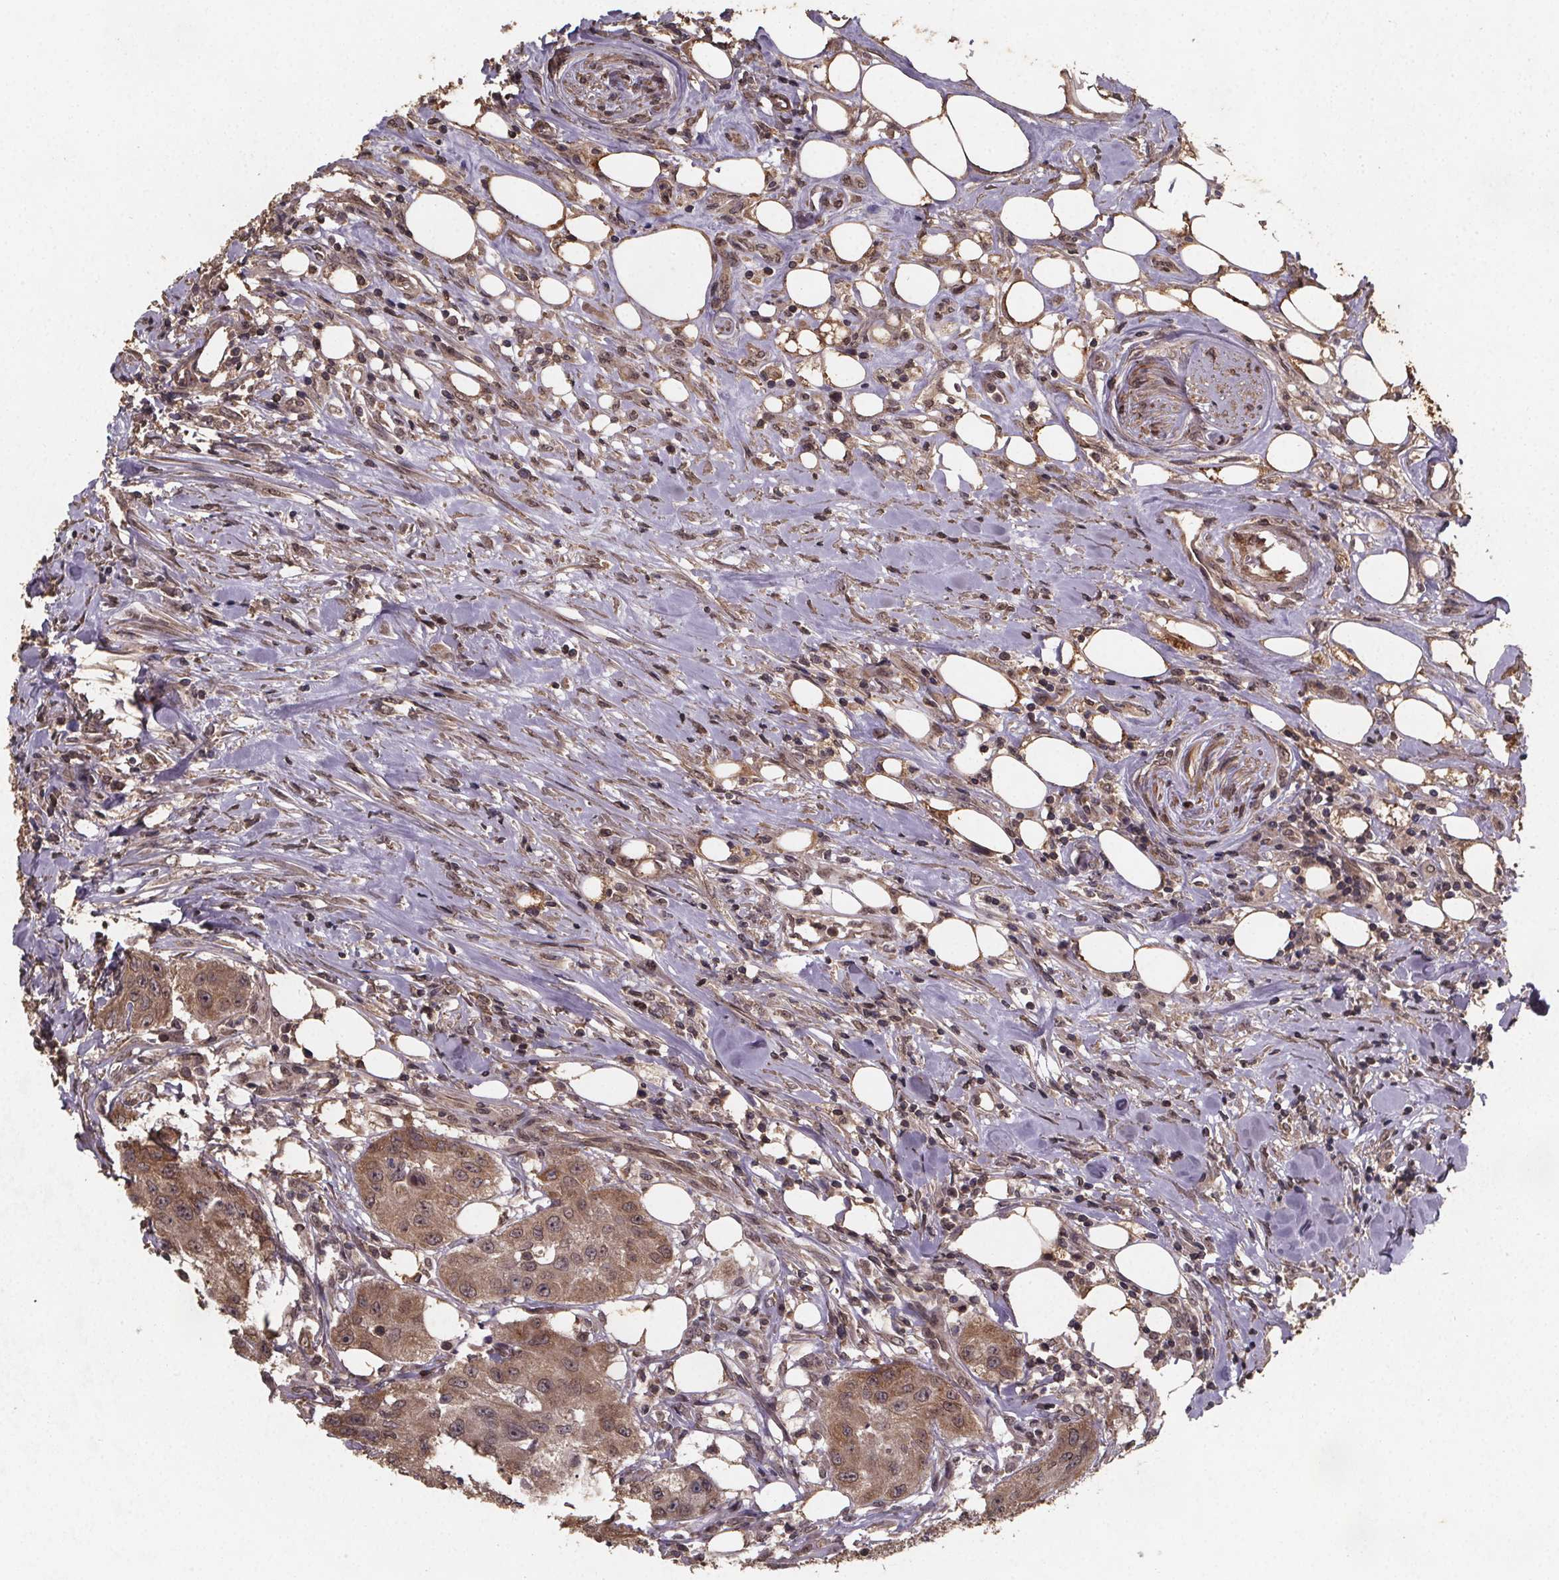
{"staining": {"intensity": "moderate", "quantity": ">75%", "location": "cytoplasmic/membranous,nuclear"}, "tissue": "urothelial cancer", "cell_type": "Tumor cells", "image_type": "cancer", "snomed": [{"axis": "morphology", "description": "Urothelial carcinoma, High grade"}, {"axis": "topography", "description": "Urinary bladder"}], "caption": "Protein staining of urothelial cancer tissue exhibits moderate cytoplasmic/membranous and nuclear positivity in approximately >75% of tumor cells.", "gene": "PIERCE2", "patient": {"sex": "male", "age": 79}}